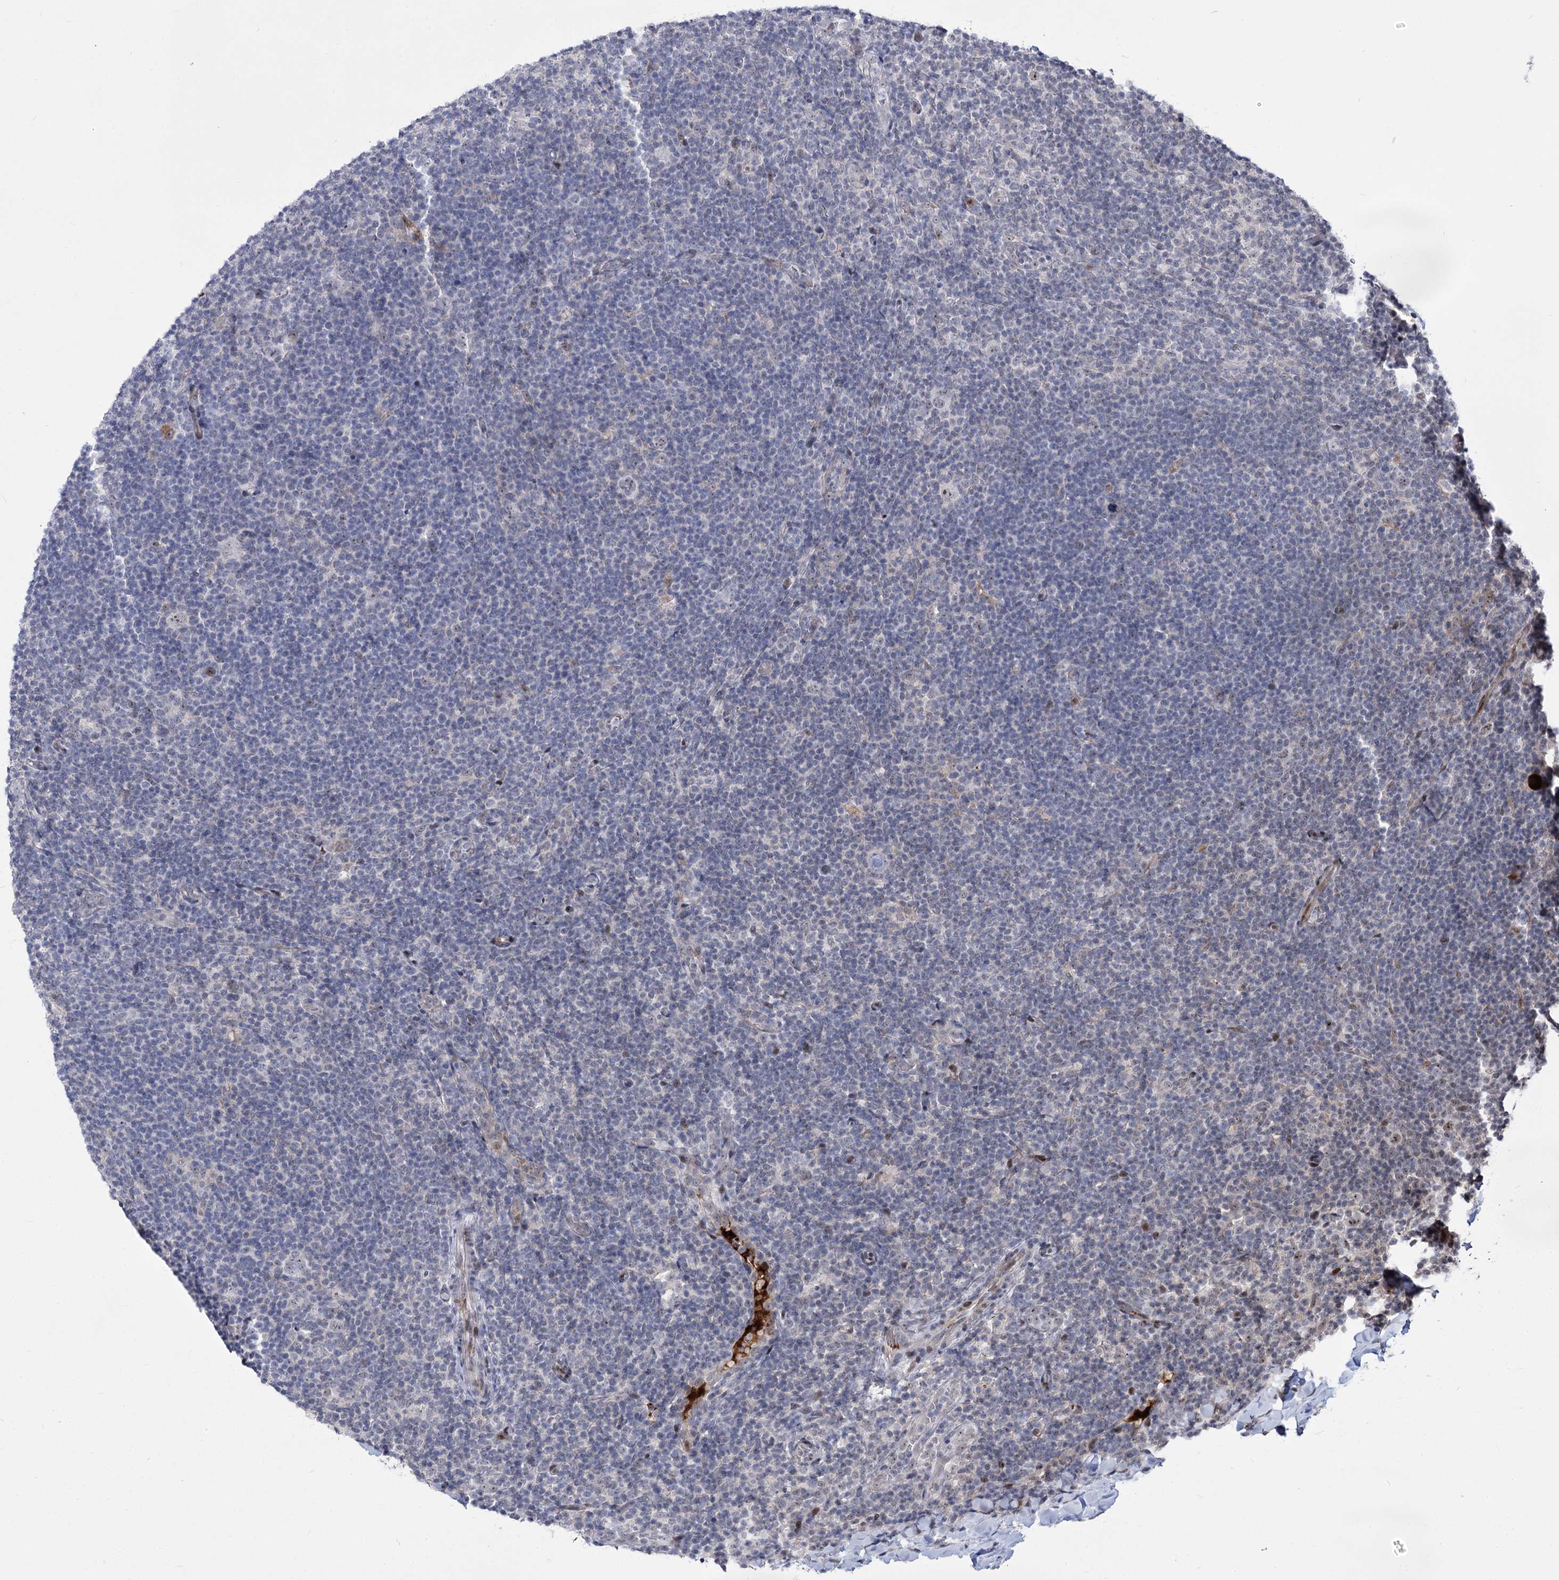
{"staining": {"intensity": "negative", "quantity": "none", "location": "none"}, "tissue": "lymphoma", "cell_type": "Tumor cells", "image_type": "cancer", "snomed": [{"axis": "morphology", "description": "Hodgkin's disease, NOS"}, {"axis": "topography", "description": "Lymph node"}], "caption": "Tumor cells show no significant protein expression in lymphoma.", "gene": "STOX1", "patient": {"sex": "female", "age": 57}}